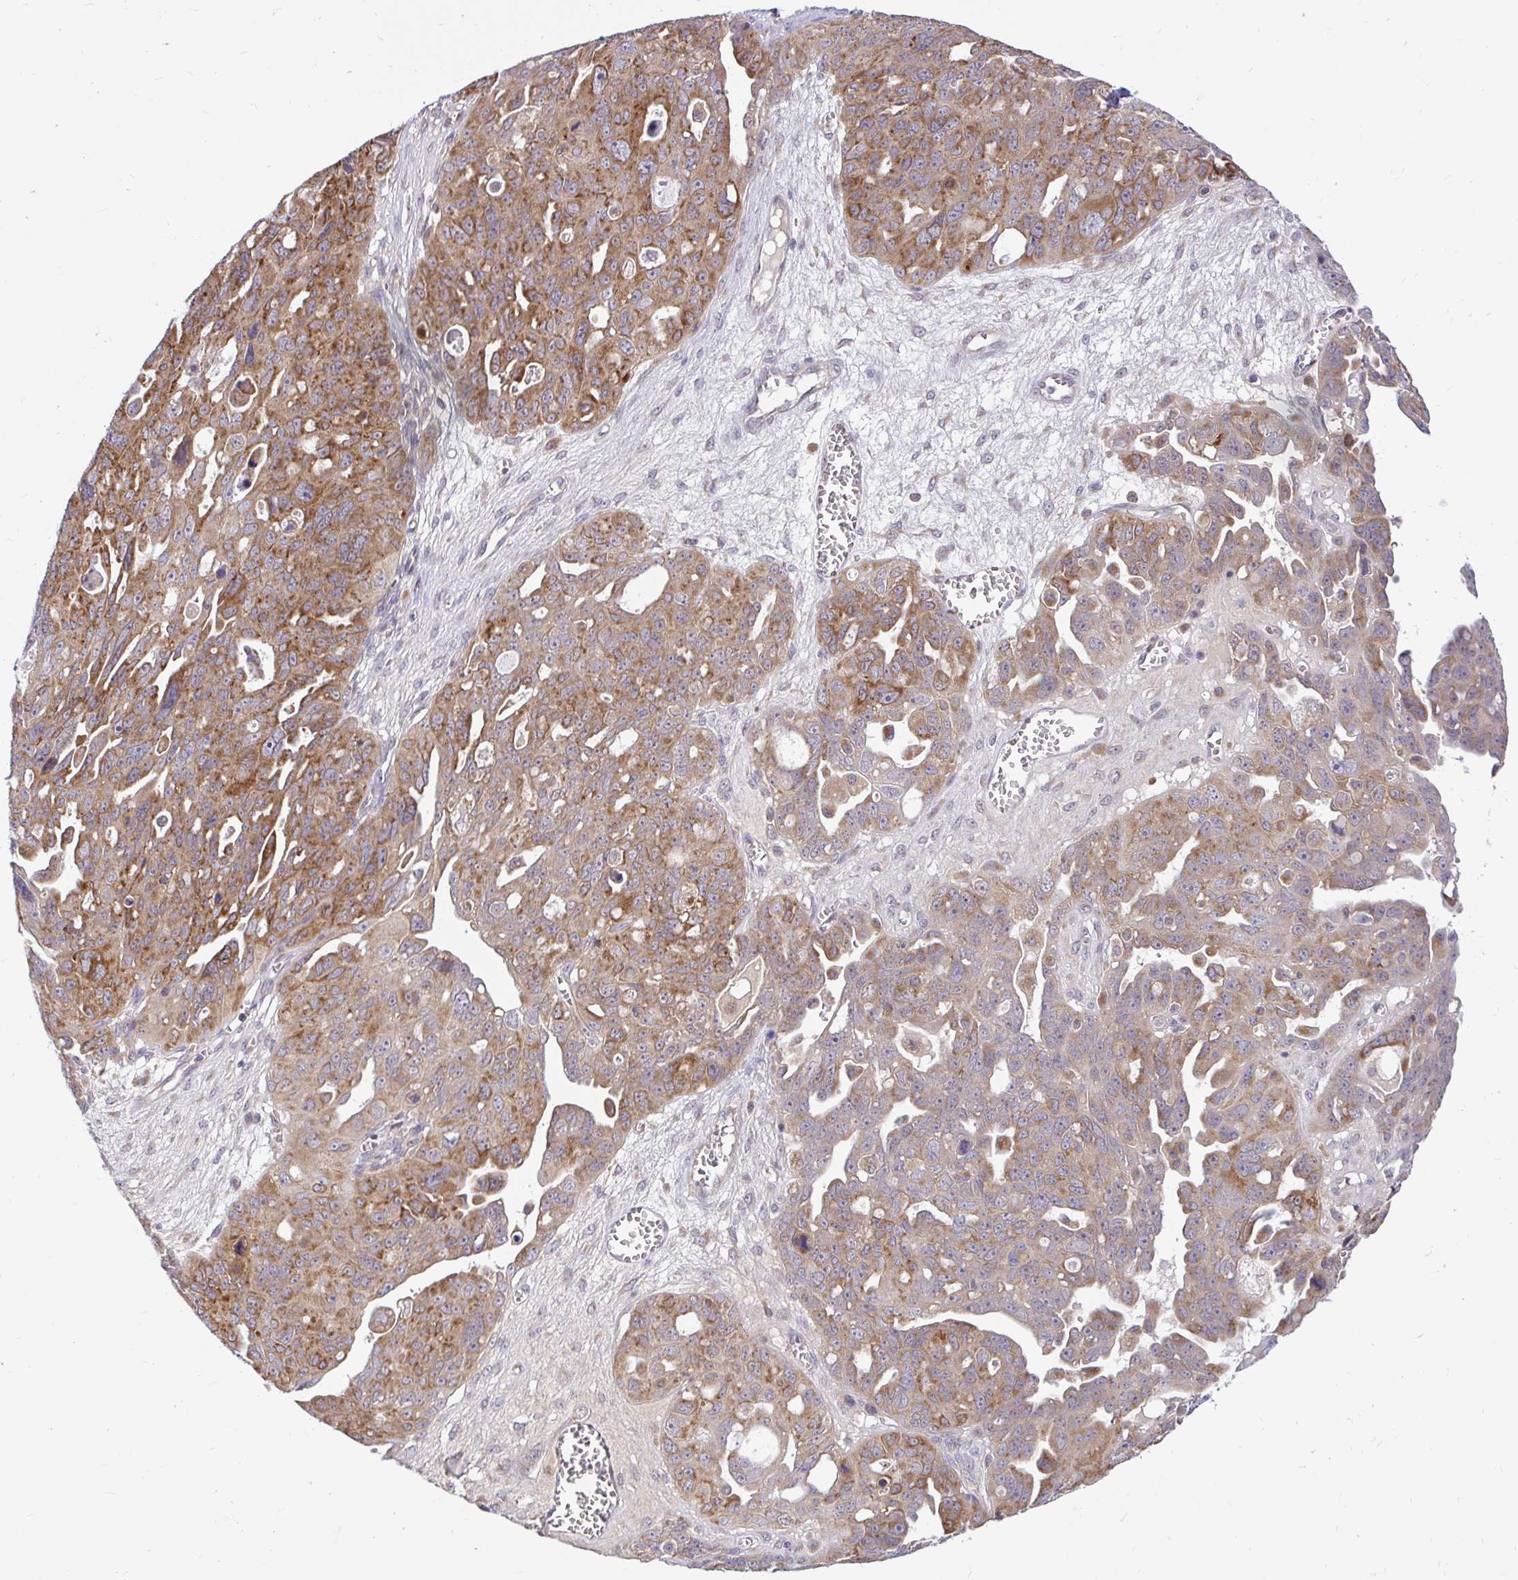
{"staining": {"intensity": "moderate", "quantity": ">75%", "location": "cytoplasmic/membranous"}, "tissue": "ovarian cancer", "cell_type": "Tumor cells", "image_type": "cancer", "snomed": [{"axis": "morphology", "description": "Carcinoma, endometroid"}, {"axis": "topography", "description": "Ovary"}], "caption": "This is an image of immunohistochemistry (IHC) staining of ovarian endometroid carcinoma, which shows moderate expression in the cytoplasmic/membranous of tumor cells.", "gene": "VTI1B", "patient": {"sex": "female", "age": 70}}